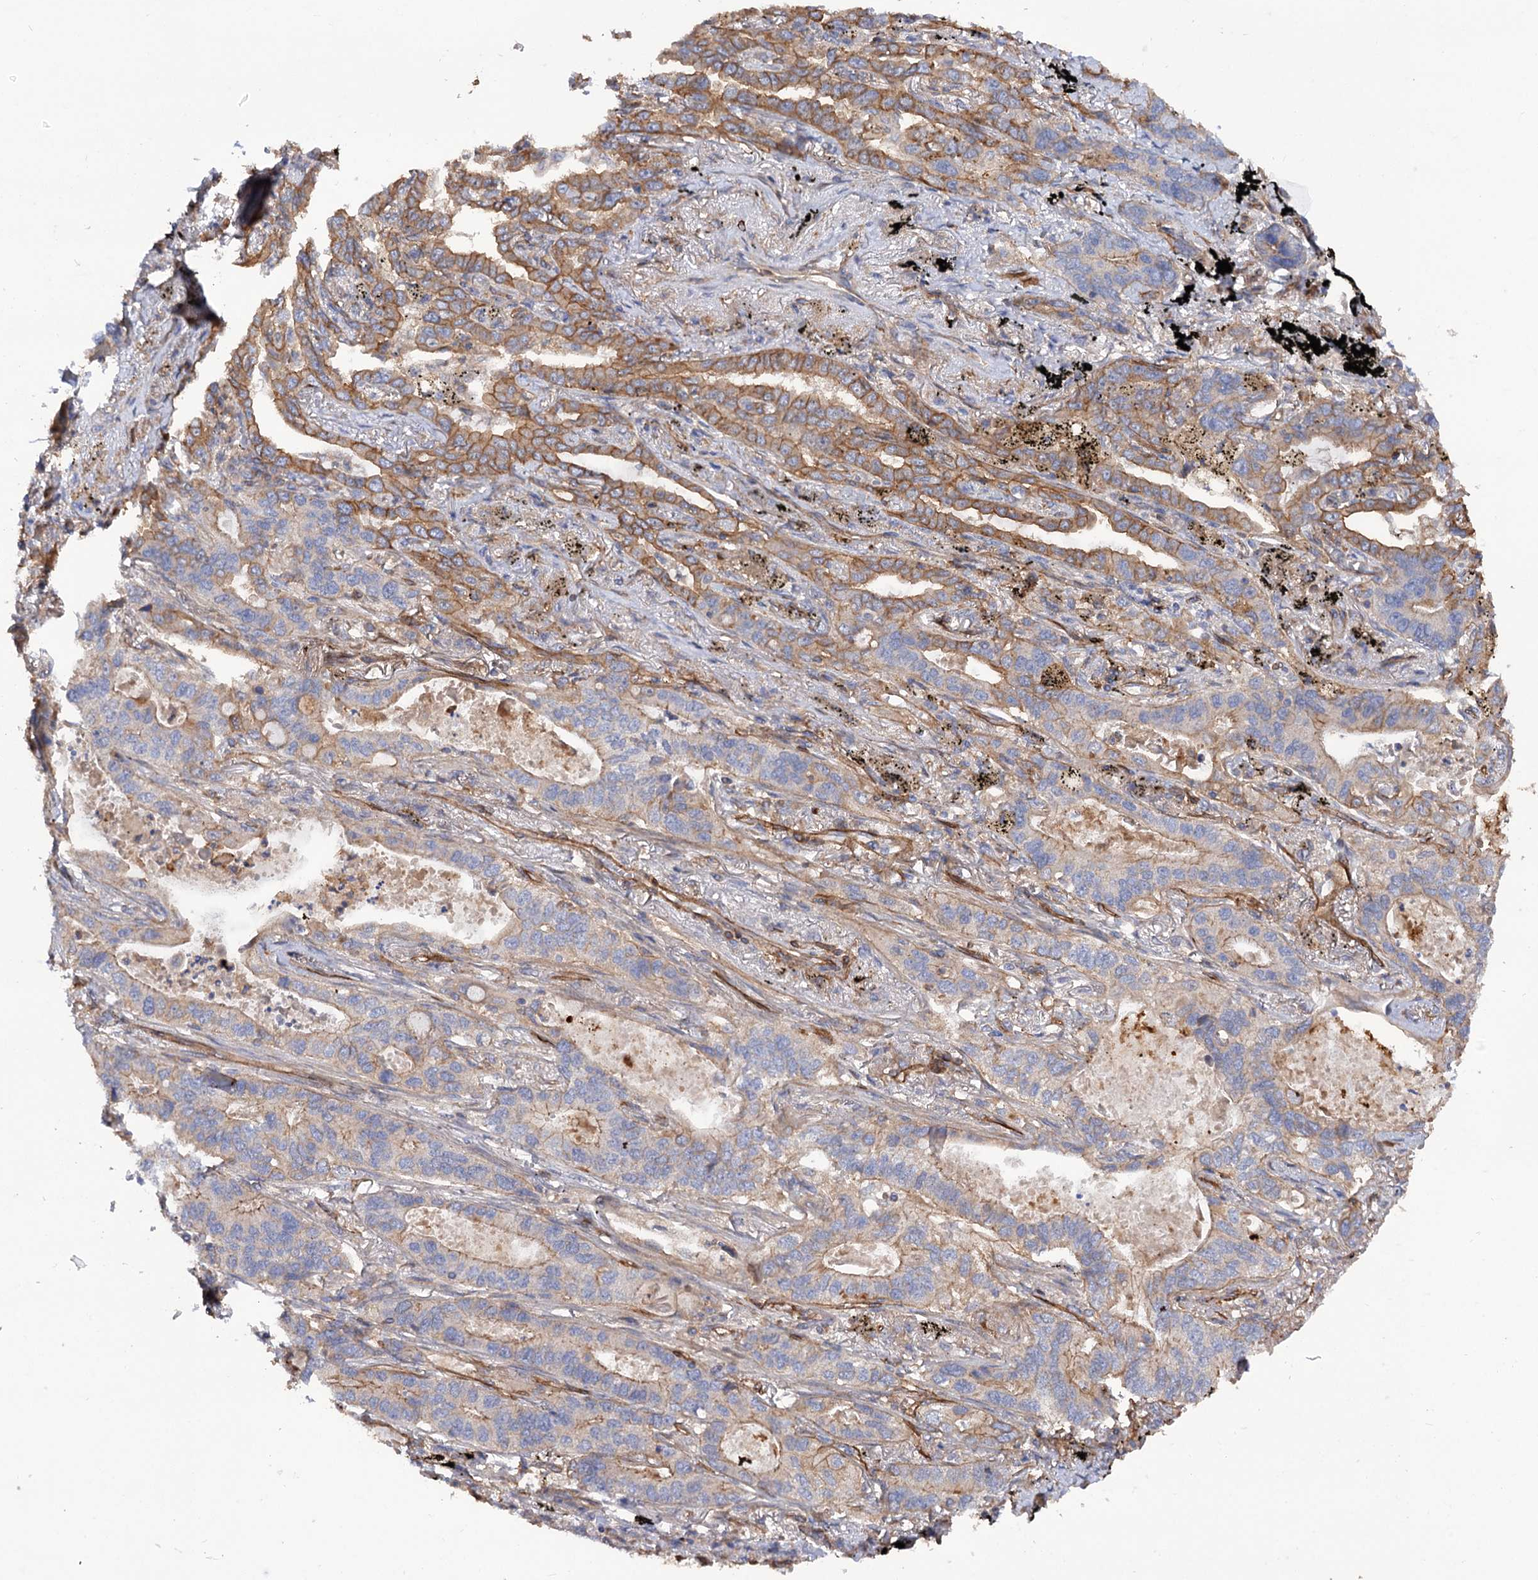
{"staining": {"intensity": "moderate", "quantity": "25%-75%", "location": "cytoplasmic/membranous"}, "tissue": "lung cancer", "cell_type": "Tumor cells", "image_type": "cancer", "snomed": [{"axis": "morphology", "description": "Adenocarcinoma, NOS"}, {"axis": "topography", "description": "Lung"}], "caption": "Lung cancer (adenocarcinoma) stained for a protein (brown) reveals moderate cytoplasmic/membranous positive expression in about 25%-75% of tumor cells.", "gene": "CSAD", "patient": {"sex": "male", "age": 67}}